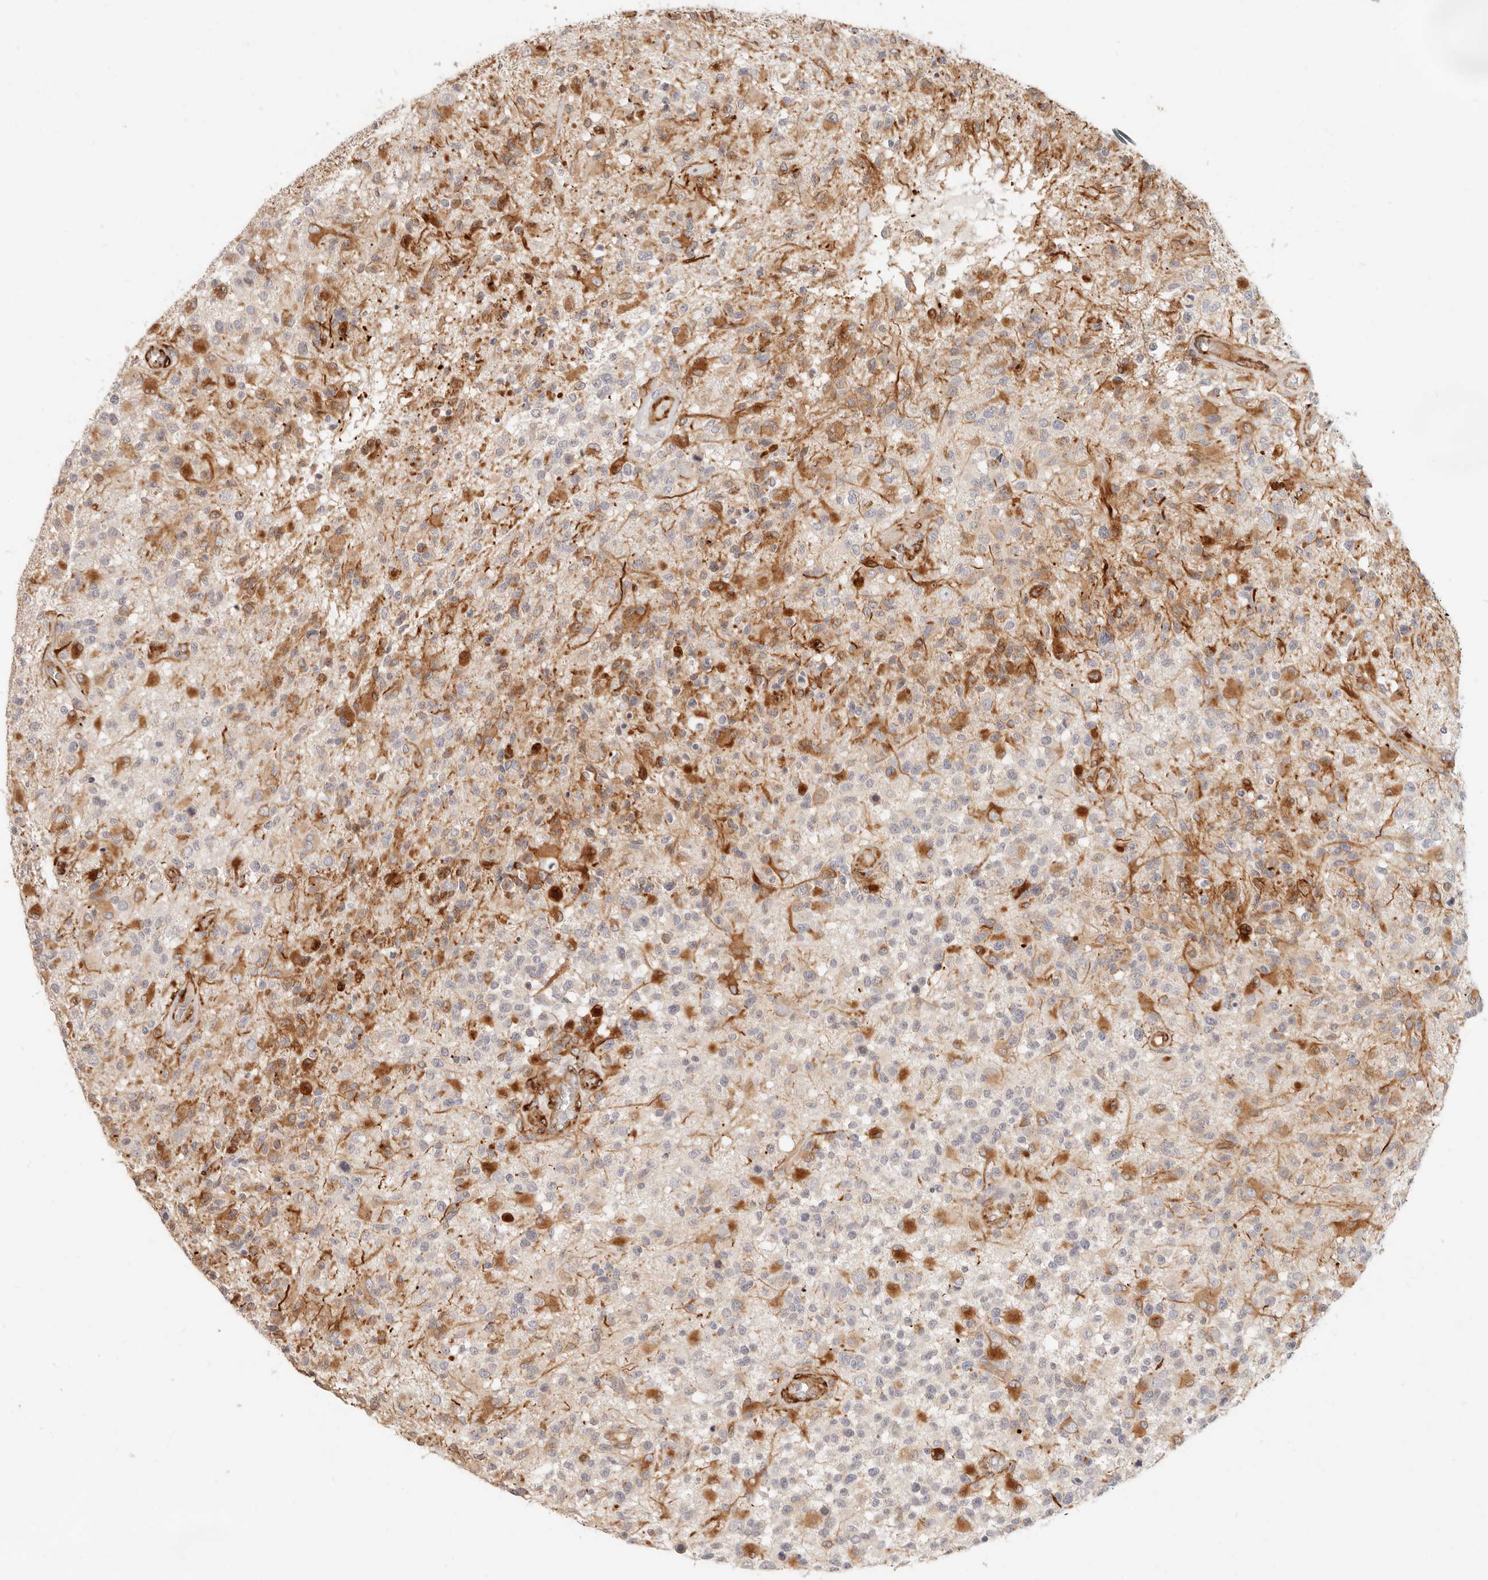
{"staining": {"intensity": "weak", "quantity": "25%-75%", "location": "cytoplasmic/membranous"}, "tissue": "glioma", "cell_type": "Tumor cells", "image_type": "cancer", "snomed": [{"axis": "morphology", "description": "Glioma, malignant, High grade"}, {"axis": "morphology", "description": "Glioblastoma, NOS"}, {"axis": "topography", "description": "Brain"}], "caption": "Human glioma stained with a brown dye reveals weak cytoplasmic/membranous positive staining in about 25%-75% of tumor cells.", "gene": "SASS6", "patient": {"sex": "male", "age": 60}}